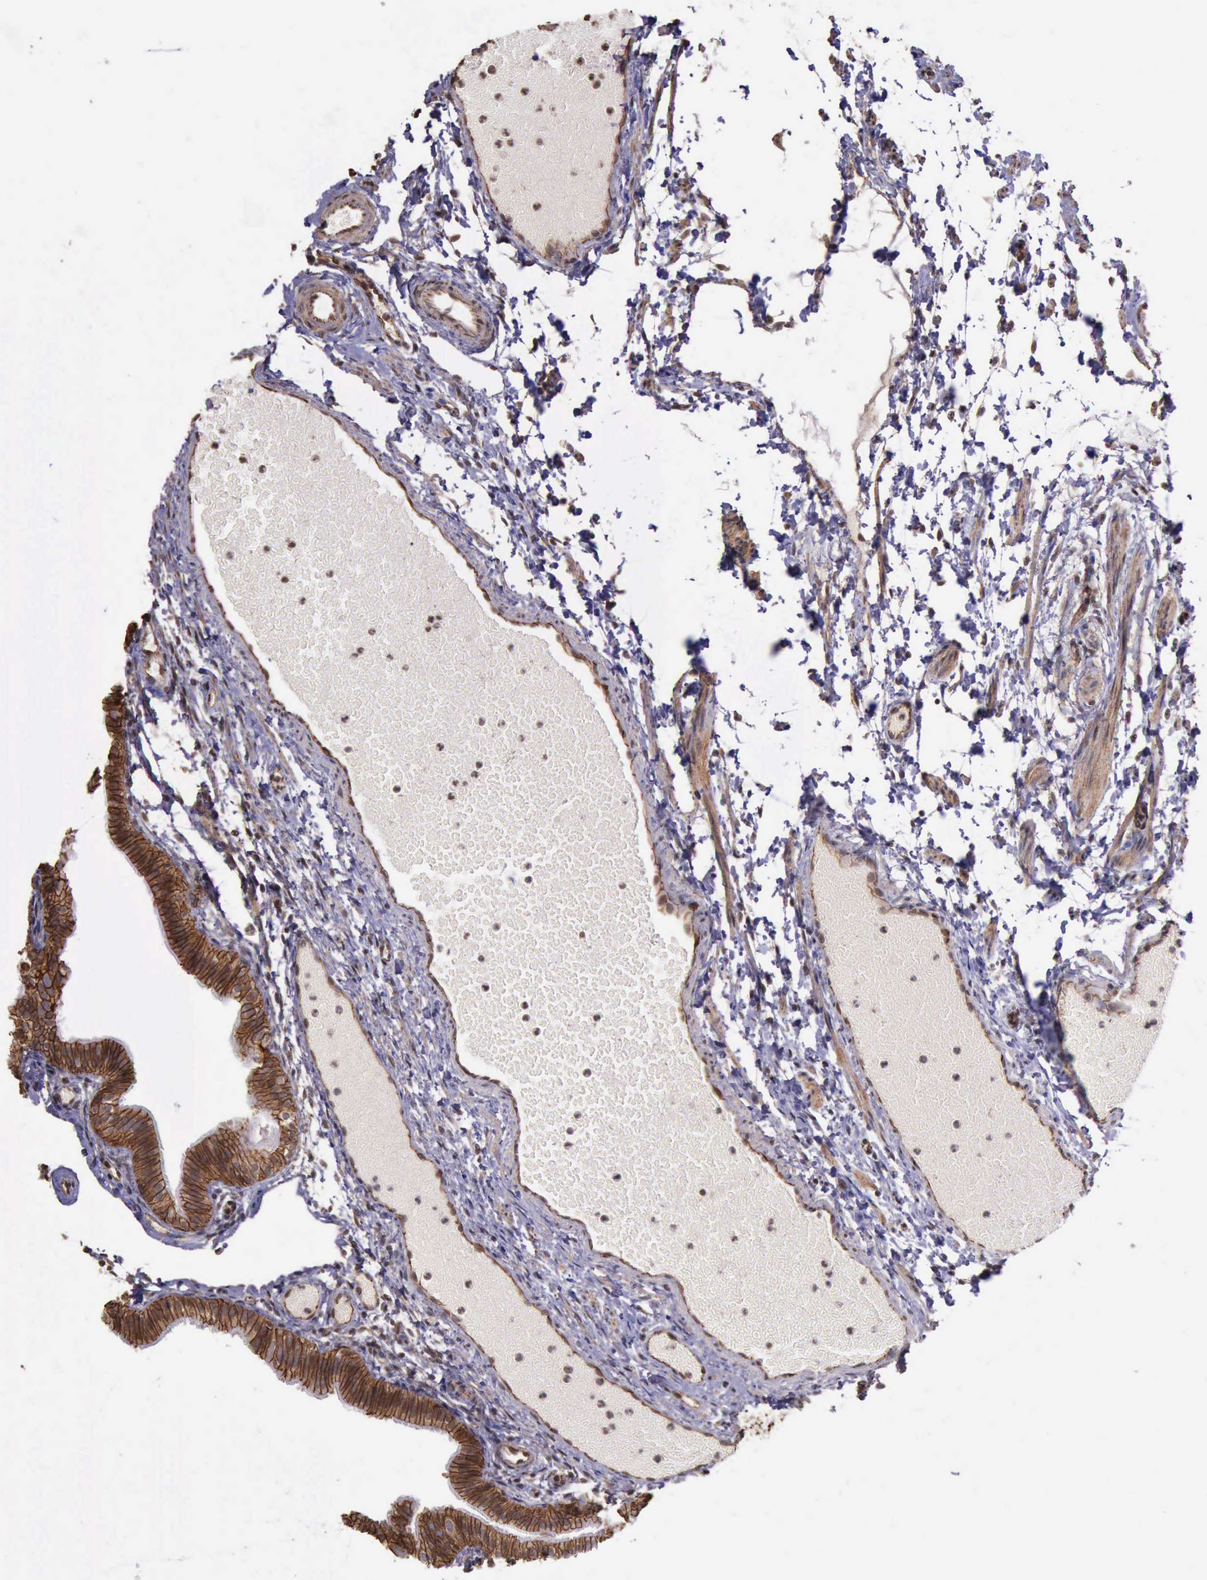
{"staining": {"intensity": "strong", "quantity": ">75%", "location": "cytoplasmic/membranous"}, "tissue": "fallopian tube", "cell_type": "Glandular cells", "image_type": "normal", "snomed": [{"axis": "morphology", "description": "Normal tissue, NOS"}, {"axis": "morphology", "description": "Dermoid, NOS"}, {"axis": "topography", "description": "Fallopian tube"}], "caption": "Unremarkable fallopian tube reveals strong cytoplasmic/membranous positivity in about >75% of glandular cells.", "gene": "CTNNB1", "patient": {"sex": "female", "age": 33}}